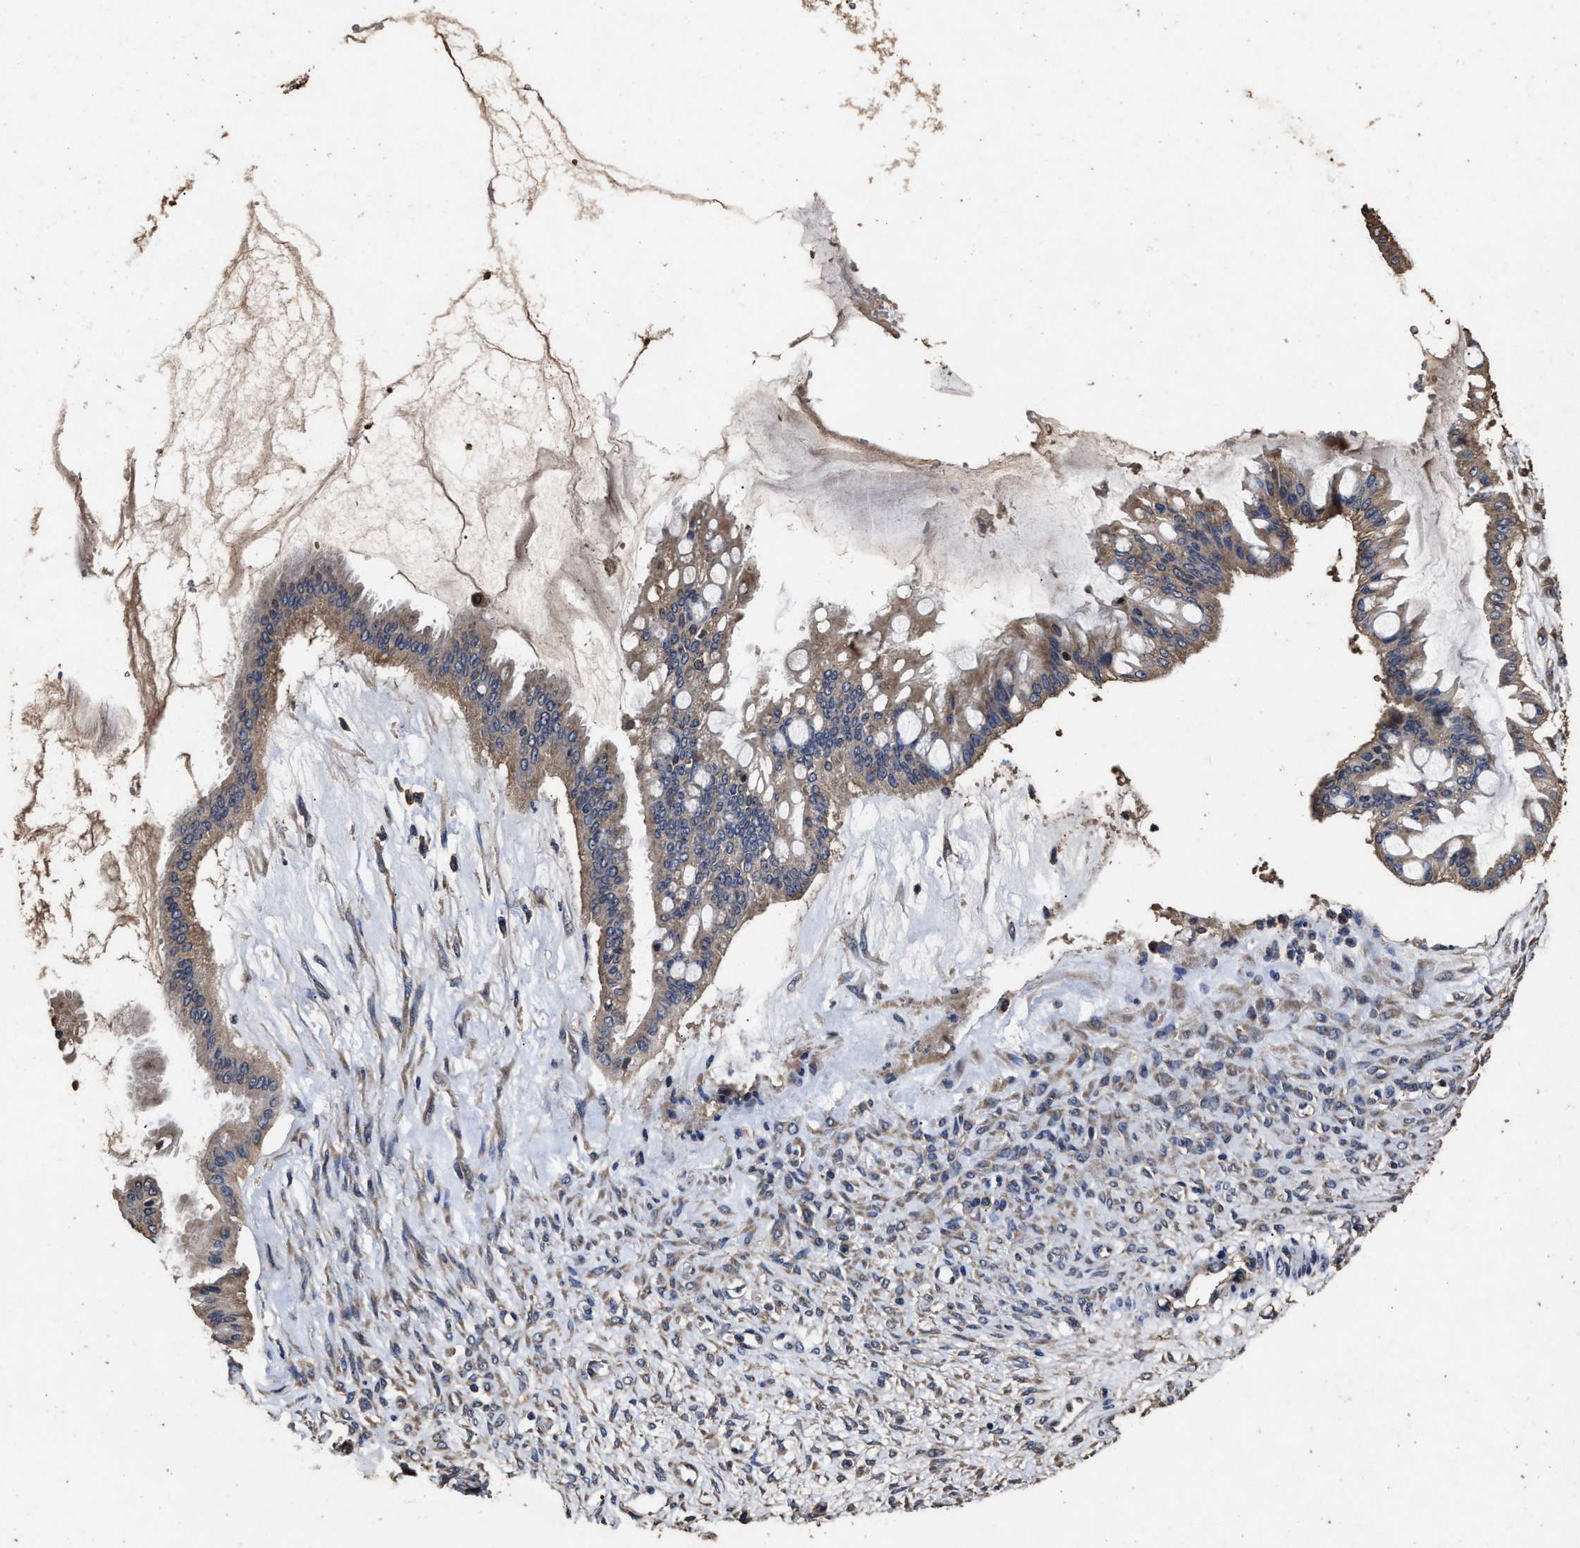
{"staining": {"intensity": "moderate", "quantity": ">75%", "location": "cytoplasmic/membranous"}, "tissue": "ovarian cancer", "cell_type": "Tumor cells", "image_type": "cancer", "snomed": [{"axis": "morphology", "description": "Cystadenocarcinoma, mucinous, NOS"}, {"axis": "topography", "description": "Ovary"}], "caption": "A high-resolution photomicrograph shows IHC staining of ovarian cancer (mucinous cystadenocarcinoma), which reveals moderate cytoplasmic/membranous staining in approximately >75% of tumor cells.", "gene": "PPM1K", "patient": {"sex": "female", "age": 73}}